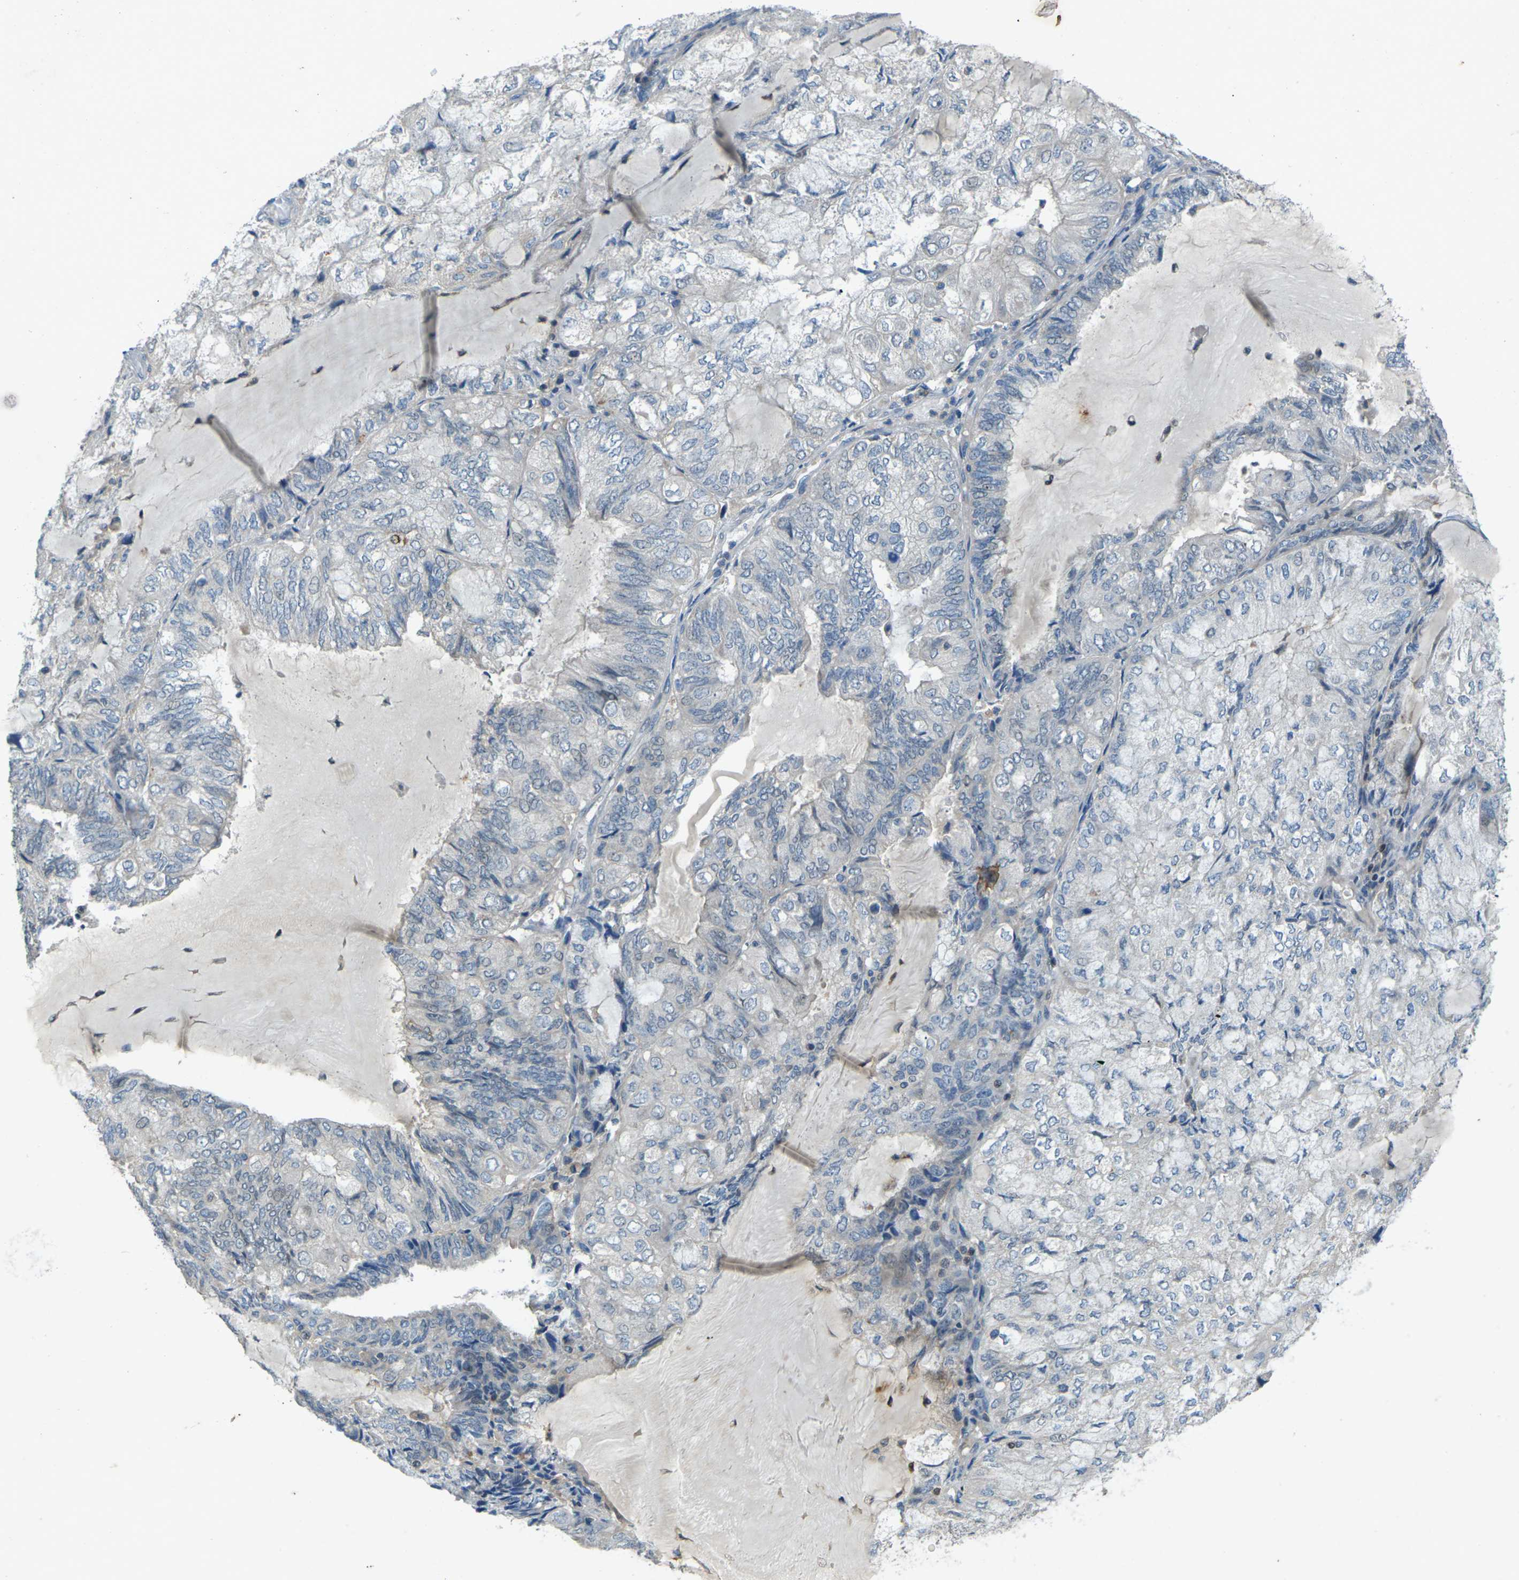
{"staining": {"intensity": "negative", "quantity": "none", "location": "none"}, "tissue": "endometrial cancer", "cell_type": "Tumor cells", "image_type": "cancer", "snomed": [{"axis": "morphology", "description": "Adenocarcinoma, NOS"}, {"axis": "topography", "description": "Endometrium"}], "caption": "IHC image of human endometrial adenocarcinoma stained for a protein (brown), which shows no positivity in tumor cells.", "gene": "SIGLEC14", "patient": {"sex": "female", "age": 81}}